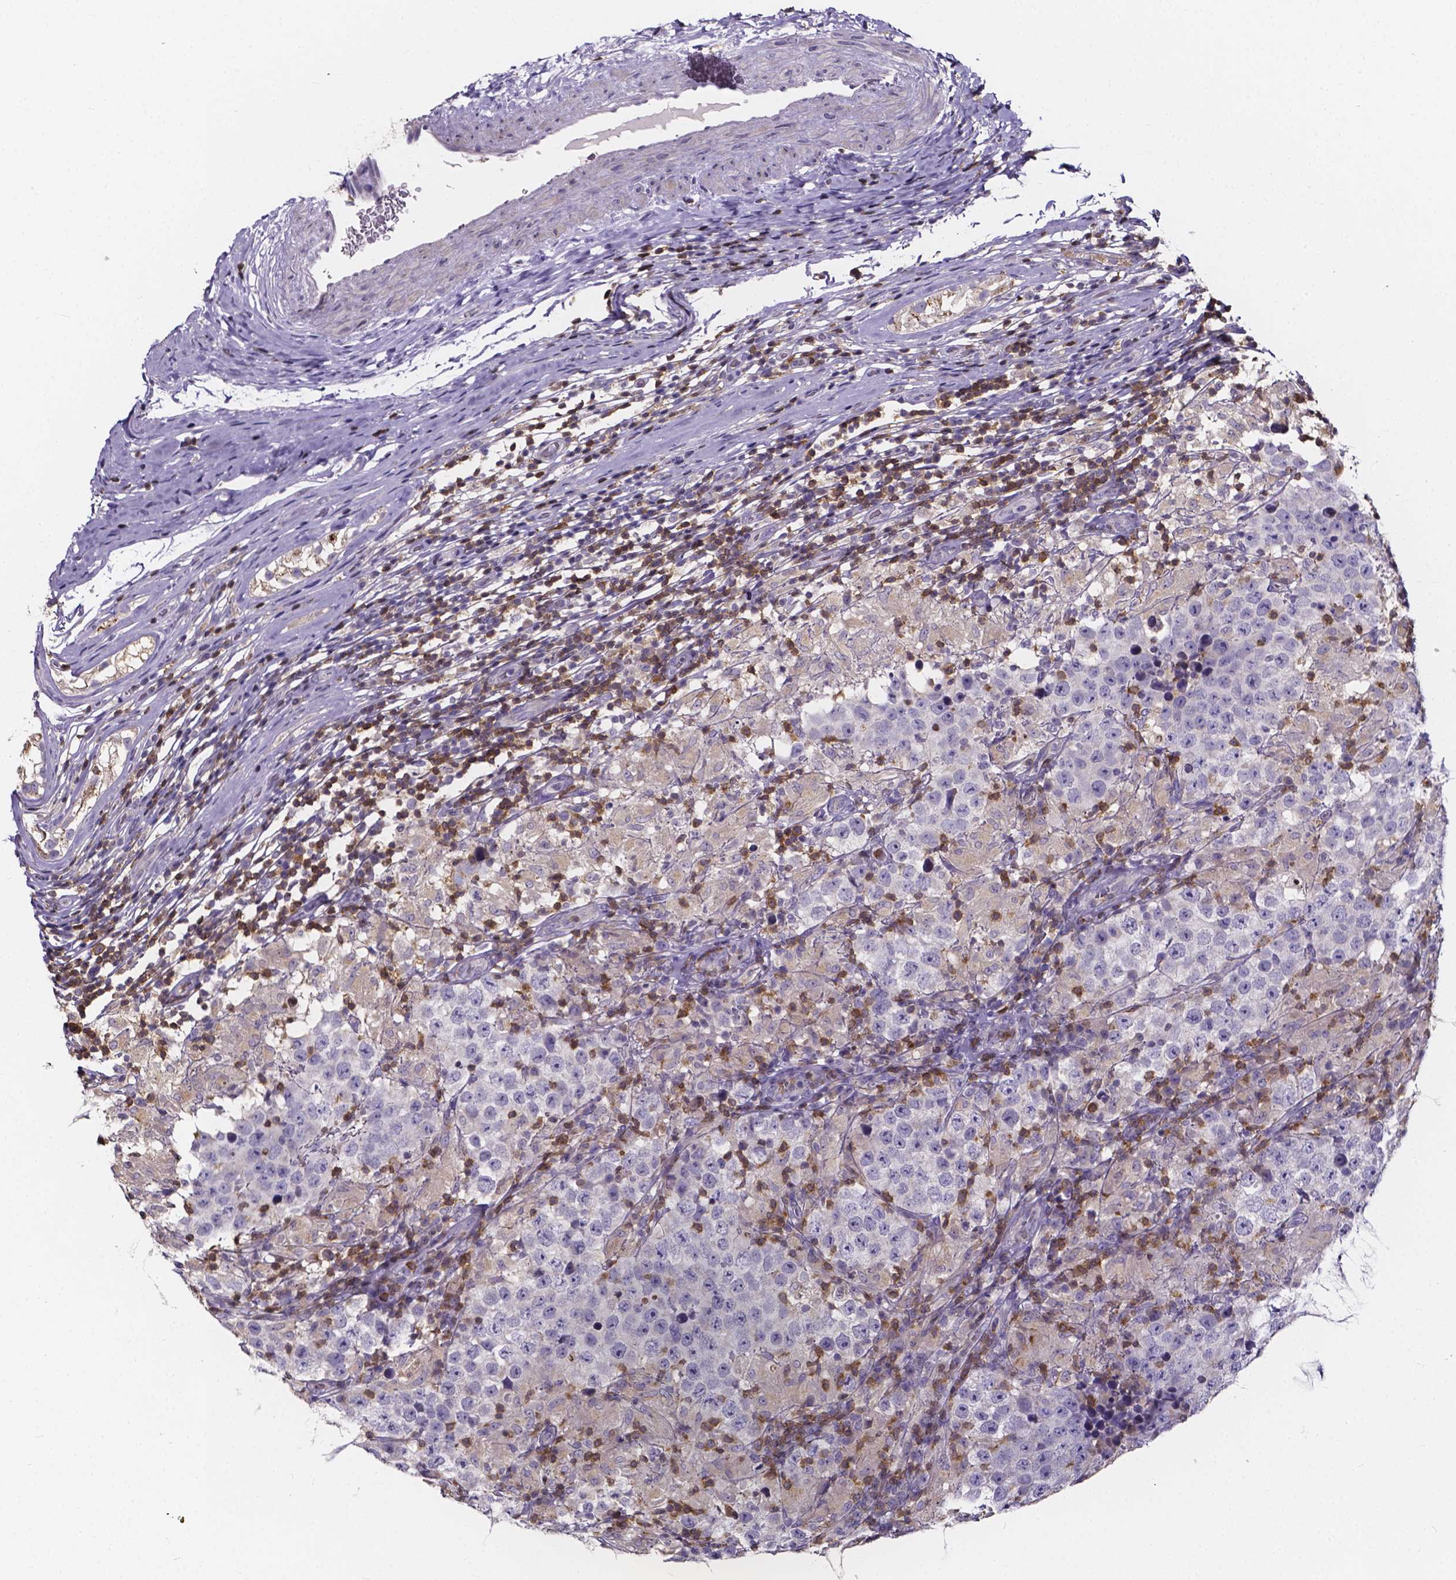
{"staining": {"intensity": "negative", "quantity": "none", "location": "none"}, "tissue": "testis cancer", "cell_type": "Tumor cells", "image_type": "cancer", "snomed": [{"axis": "morphology", "description": "Seminoma, NOS"}, {"axis": "morphology", "description": "Carcinoma, Embryonal, NOS"}, {"axis": "topography", "description": "Testis"}], "caption": "There is no significant staining in tumor cells of testis seminoma.", "gene": "THEMIS", "patient": {"sex": "male", "age": 41}}